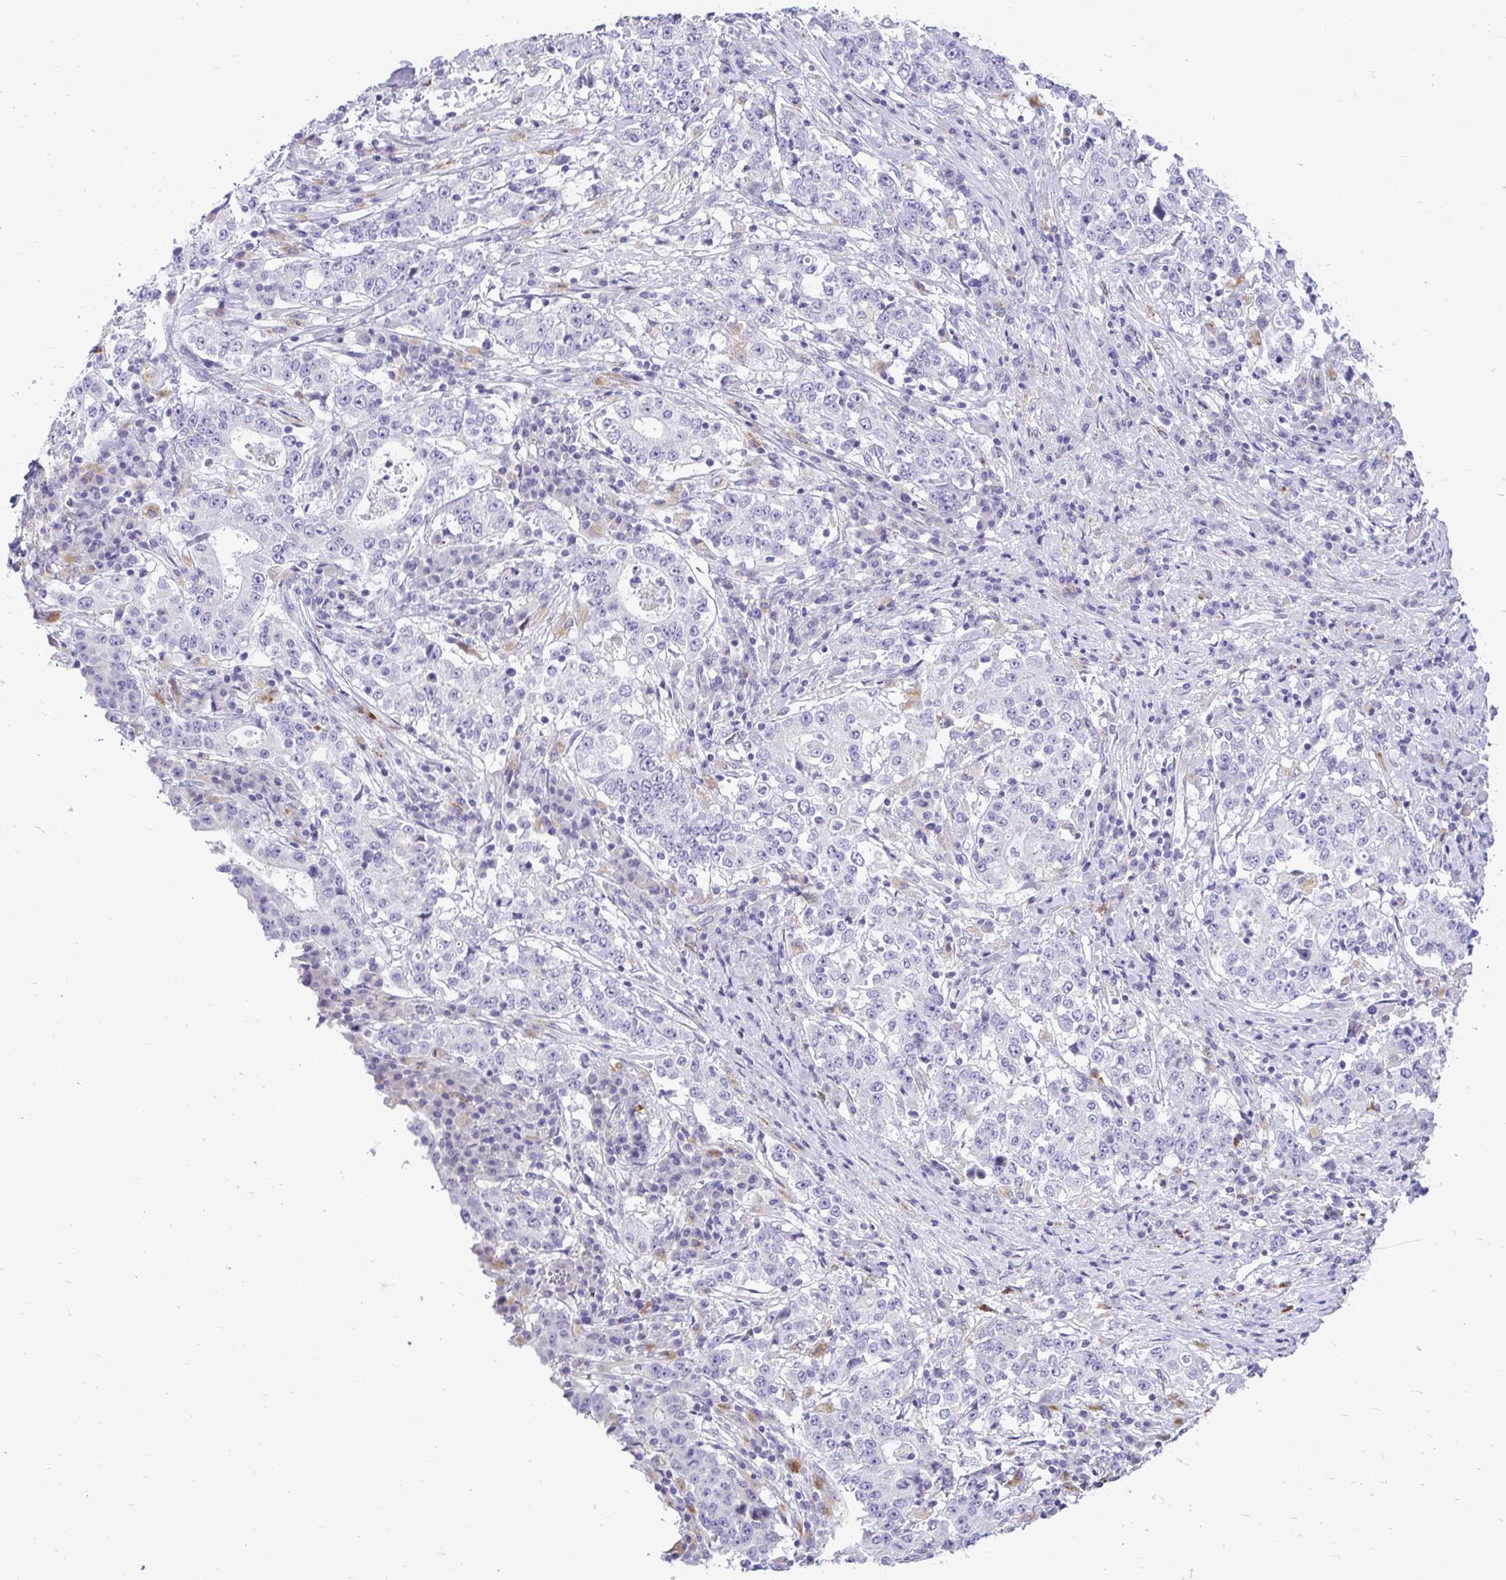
{"staining": {"intensity": "negative", "quantity": "none", "location": "none"}, "tissue": "stomach cancer", "cell_type": "Tumor cells", "image_type": "cancer", "snomed": [{"axis": "morphology", "description": "Adenocarcinoma, NOS"}, {"axis": "topography", "description": "Stomach"}], "caption": "High magnification brightfield microscopy of stomach adenocarcinoma stained with DAB (3,3'-diaminobenzidine) (brown) and counterstained with hematoxylin (blue): tumor cells show no significant expression. The staining was performed using DAB (3,3'-diaminobenzidine) to visualize the protein expression in brown, while the nuclei were stained in blue with hematoxylin (Magnification: 20x).", "gene": "PKN3", "patient": {"sex": "male", "age": 59}}